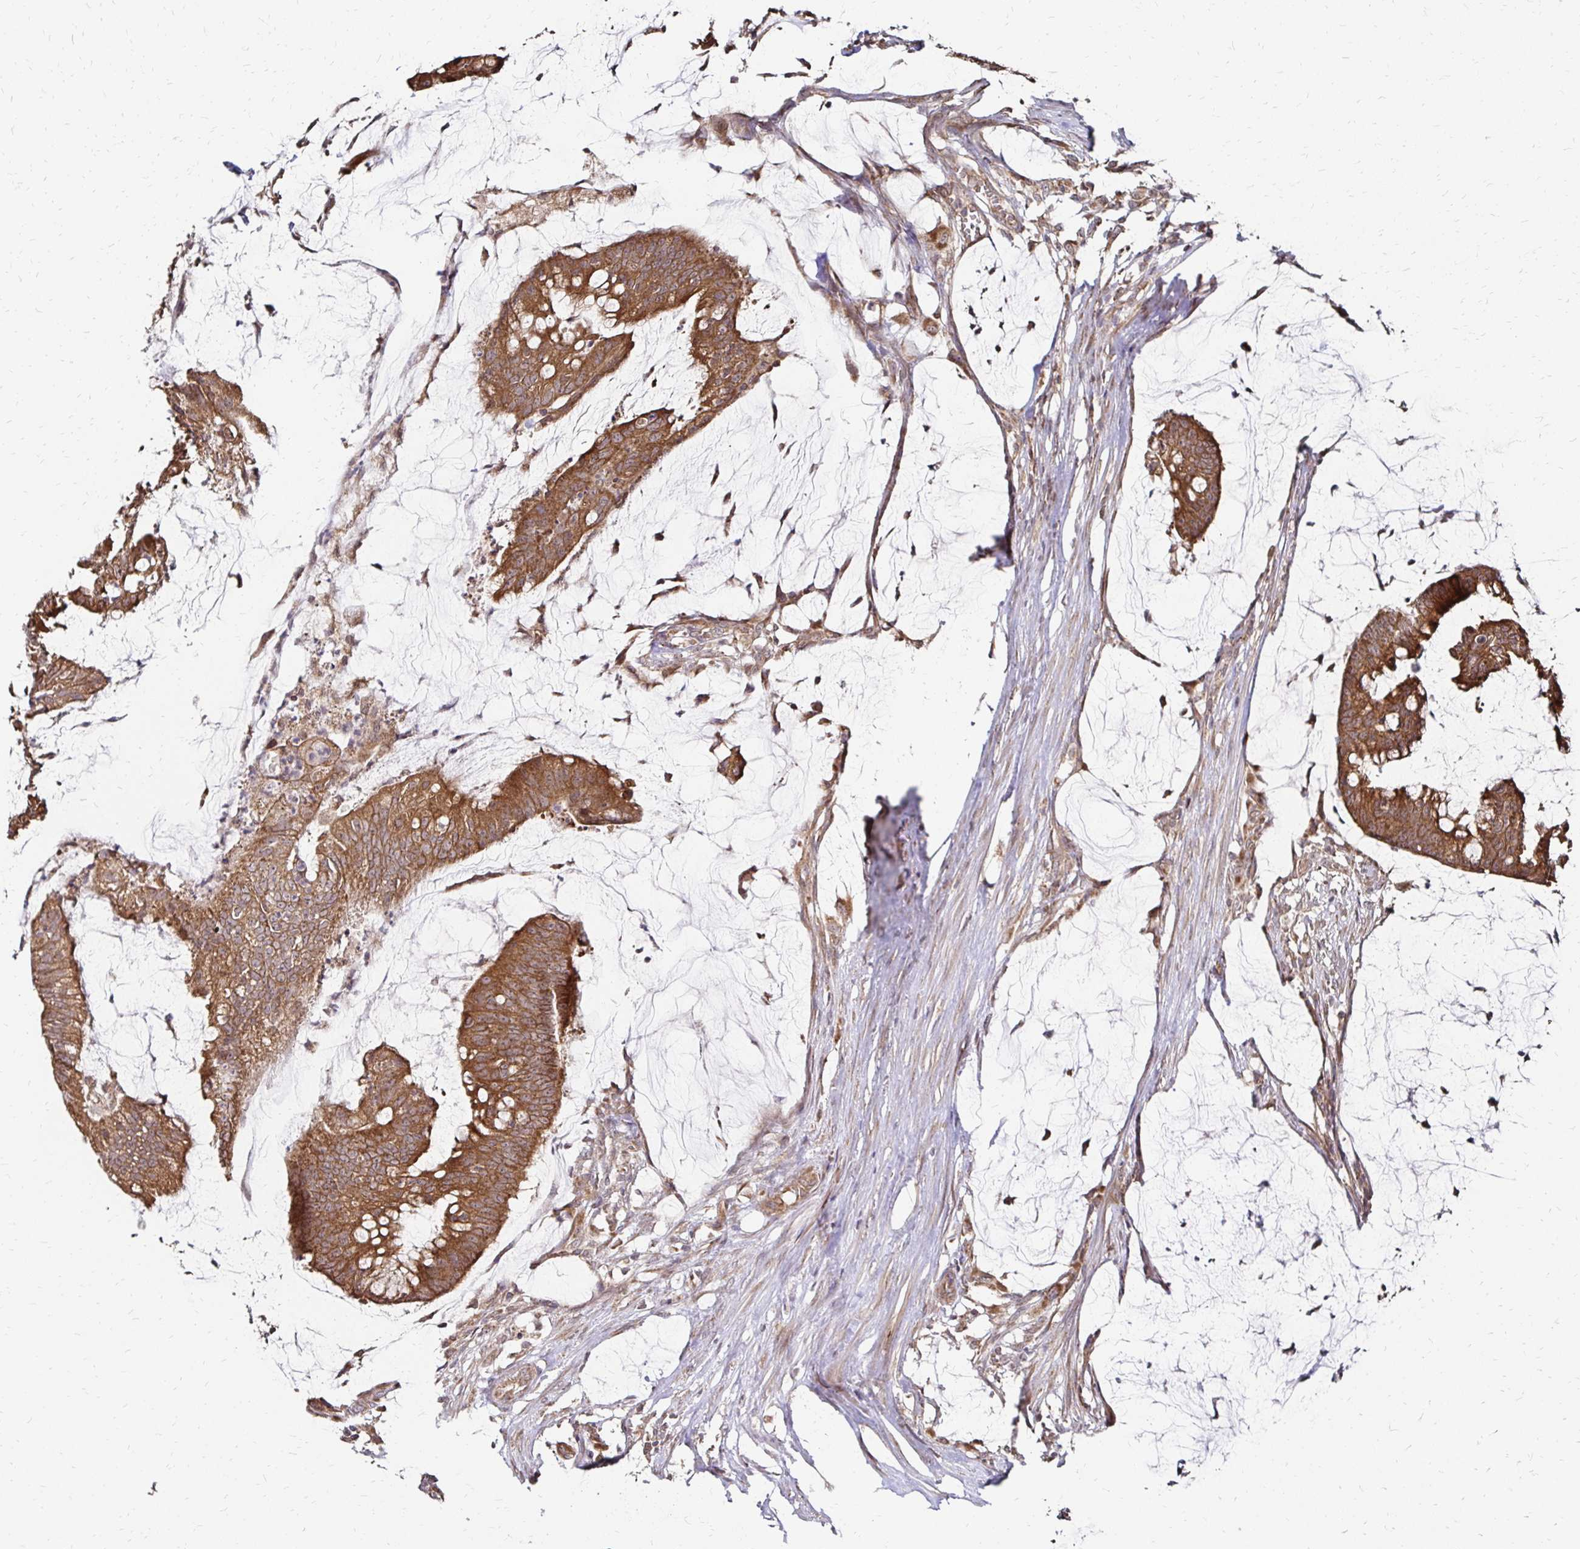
{"staining": {"intensity": "strong", "quantity": ">75%", "location": "cytoplasmic/membranous"}, "tissue": "colorectal cancer", "cell_type": "Tumor cells", "image_type": "cancer", "snomed": [{"axis": "morphology", "description": "Adenocarcinoma, NOS"}, {"axis": "topography", "description": "Colon"}], "caption": "Immunohistochemistry of colorectal adenocarcinoma shows high levels of strong cytoplasmic/membranous expression in about >75% of tumor cells. The staining is performed using DAB (3,3'-diaminobenzidine) brown chromogen to label protein expression. The nuclei are counter-stained blue using hematoxylin.", "gene": "ZW10", "patient": {"sex": "male", "age": 62}}